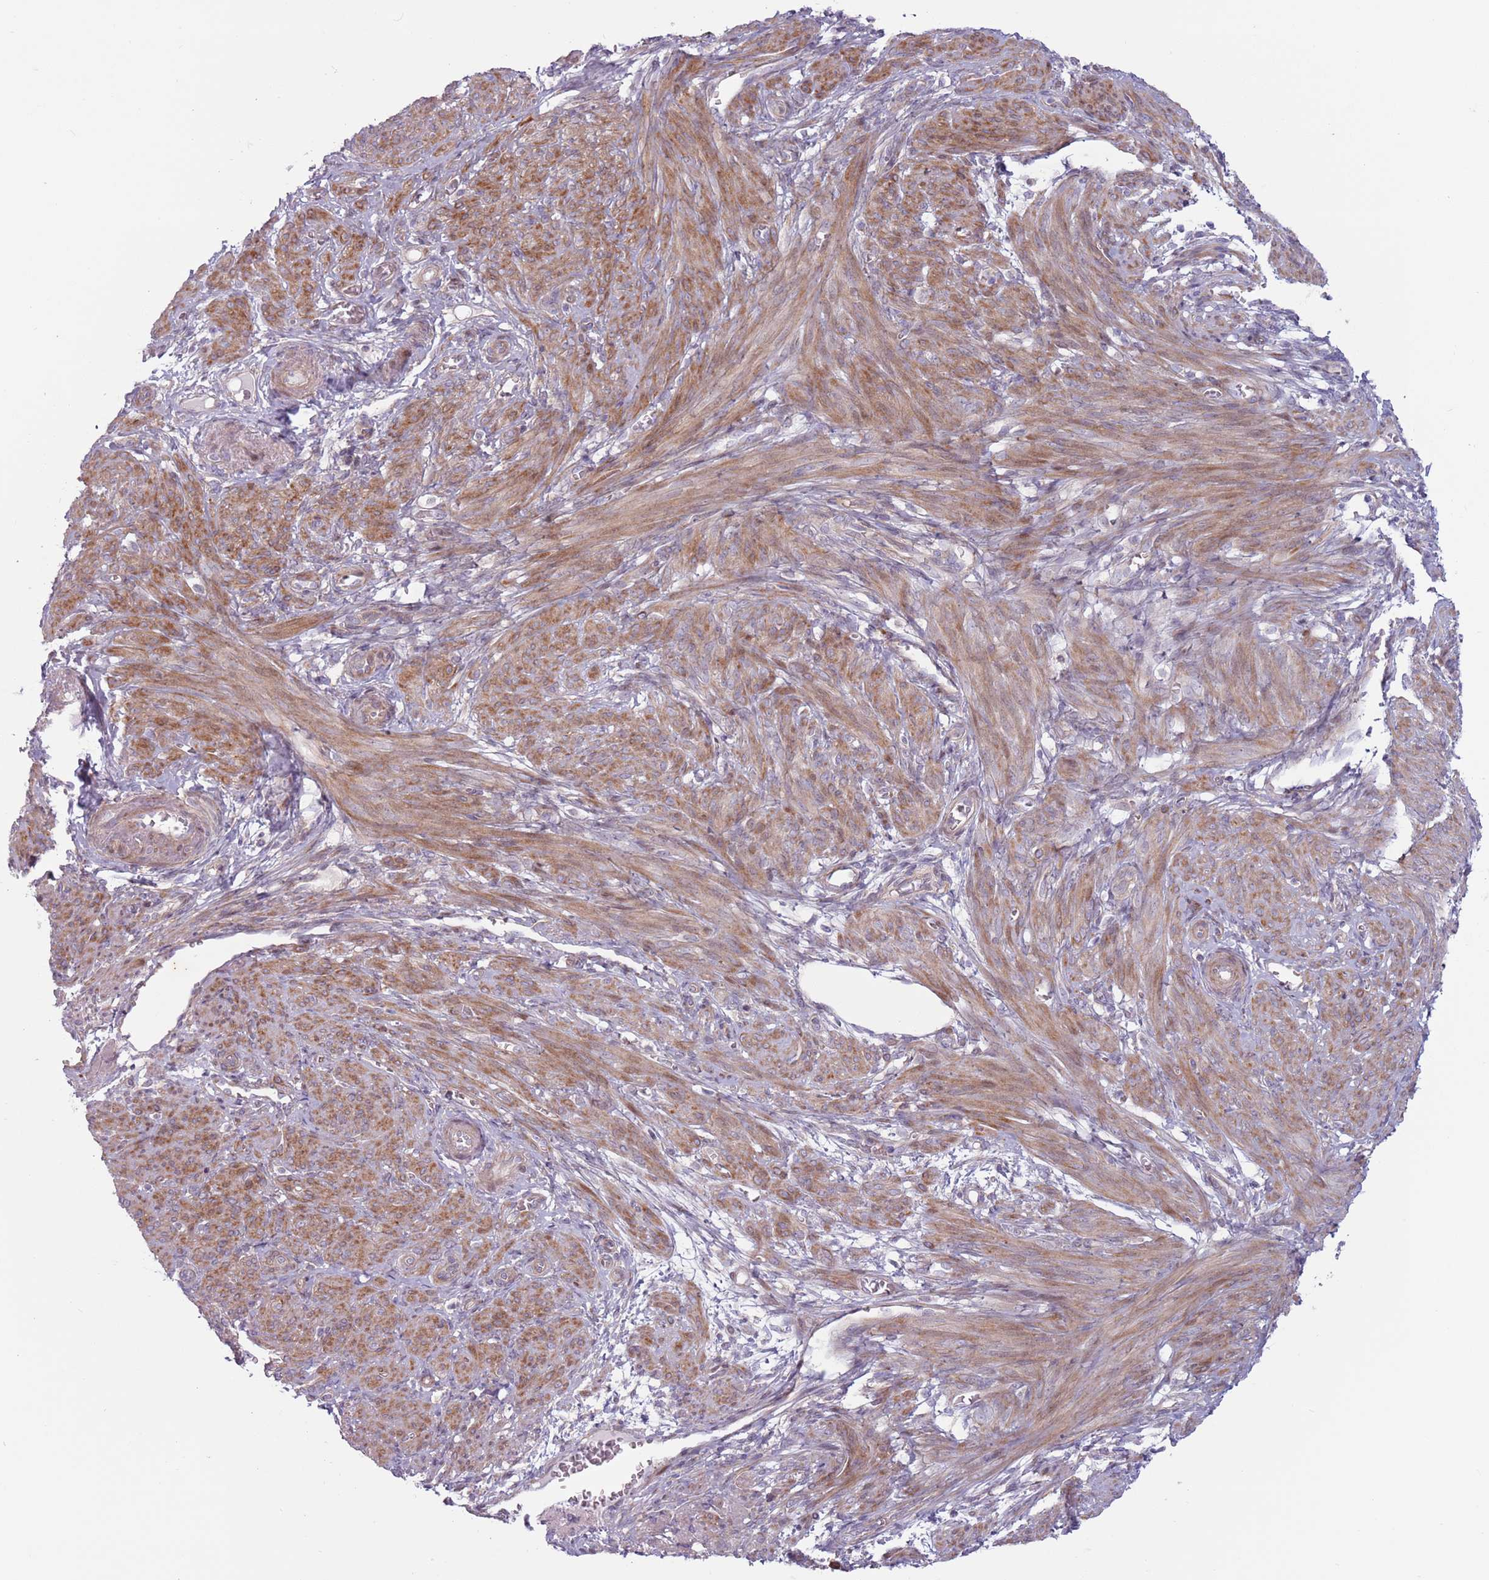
{"staining": {"intensity": "strong", "quantity": "25%-75%", "location": "cytoplasmic/membranous"}, "tissue": "smooth muscle", "cell_type": "Smooth muscle cells", "image_type": "normal", "snomed": [{"axis": "morphology", "description": "Normal tissue, NOS"}, {"axis": "topography", "description": "Smooth muscle"}], "caption": "Brown immunohistochemical staining in normal smooth muscle reveals strong cytoplasmic/membranous staining in approximately 25%-75% of smooth muscle cells. The protein is stained brown, and the nuclei are stained in blue (DAB IHC with brightfield microscopy, high magnification).", "gene": "CCDC150", "patient": {"sex": "female", "age": 39}}